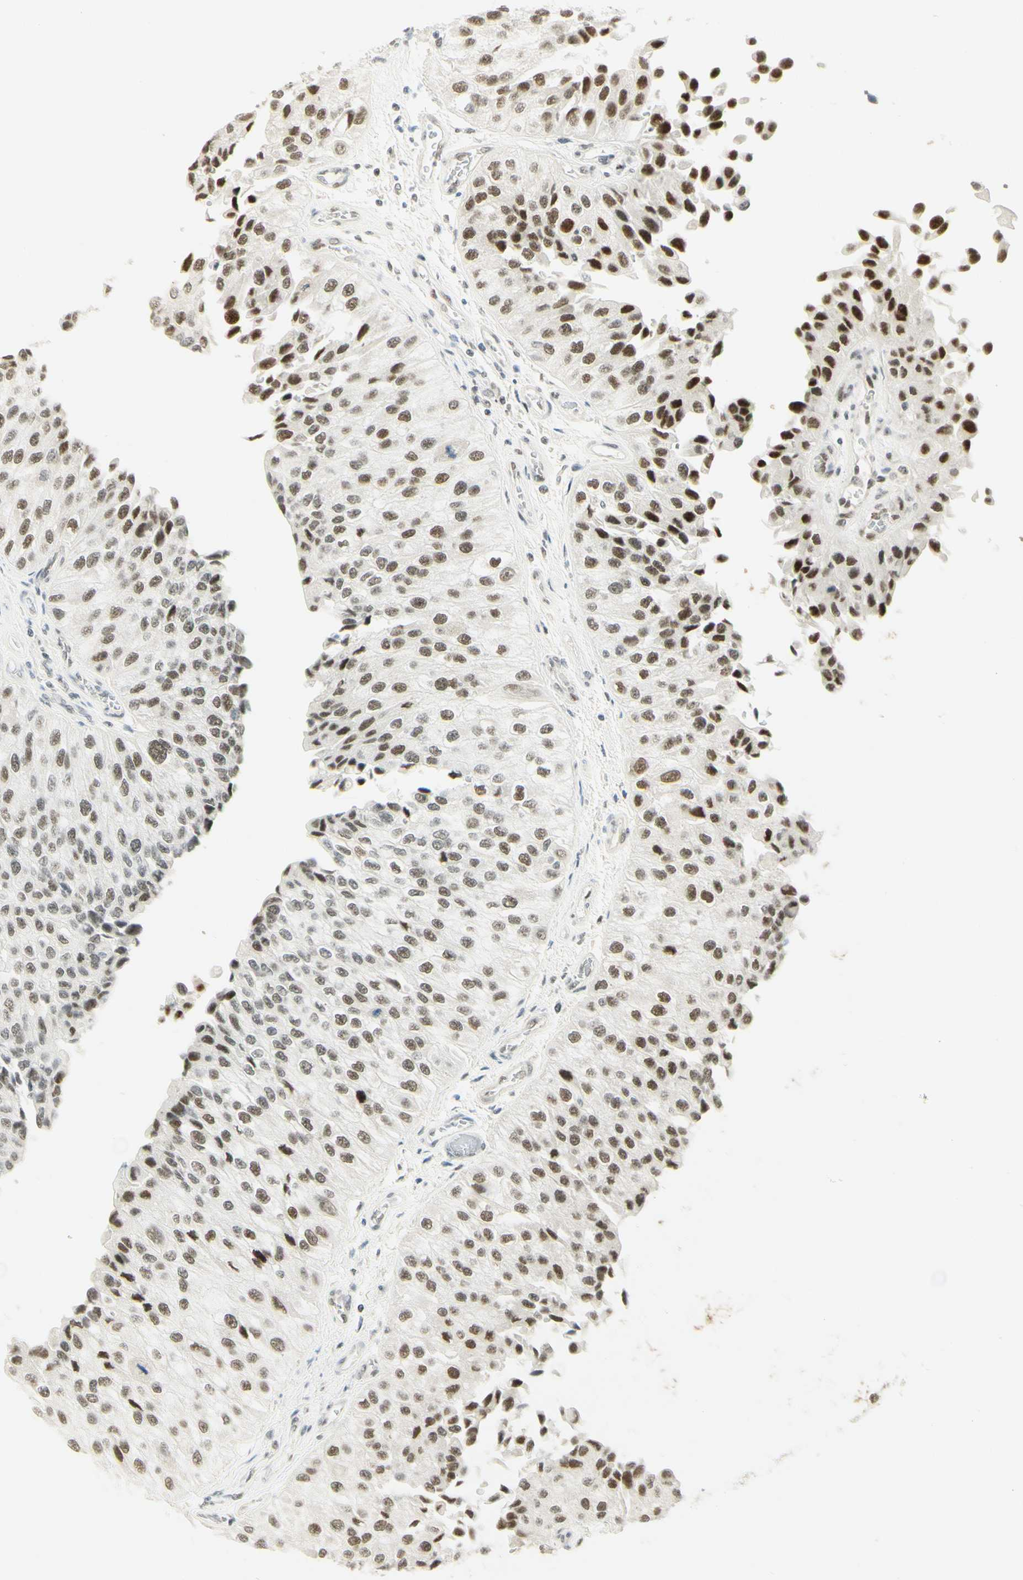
{"staining": {"intensity": "strong", "quantity": "<25%", "location": "nuclear"}, "tissue": "urothelial cancer", "cell_type": "Tumor cells", "image_type": "cancer", "snomed": [{"axis": "morphology", "description": "Urothelial carcinoma, High grade"}, {"axis": "topography", "description": "Kidney"}, {"axis": "topography", "description": "Urinary bladder"}], "caption": "Human high-grade urothelial carcinoma stained for a protein (brown) shows strong nuclear positive staining in approximately <25% of tumor cells.", "gene": "PMS2", "patient": {"sex": "male", "age": 77}}